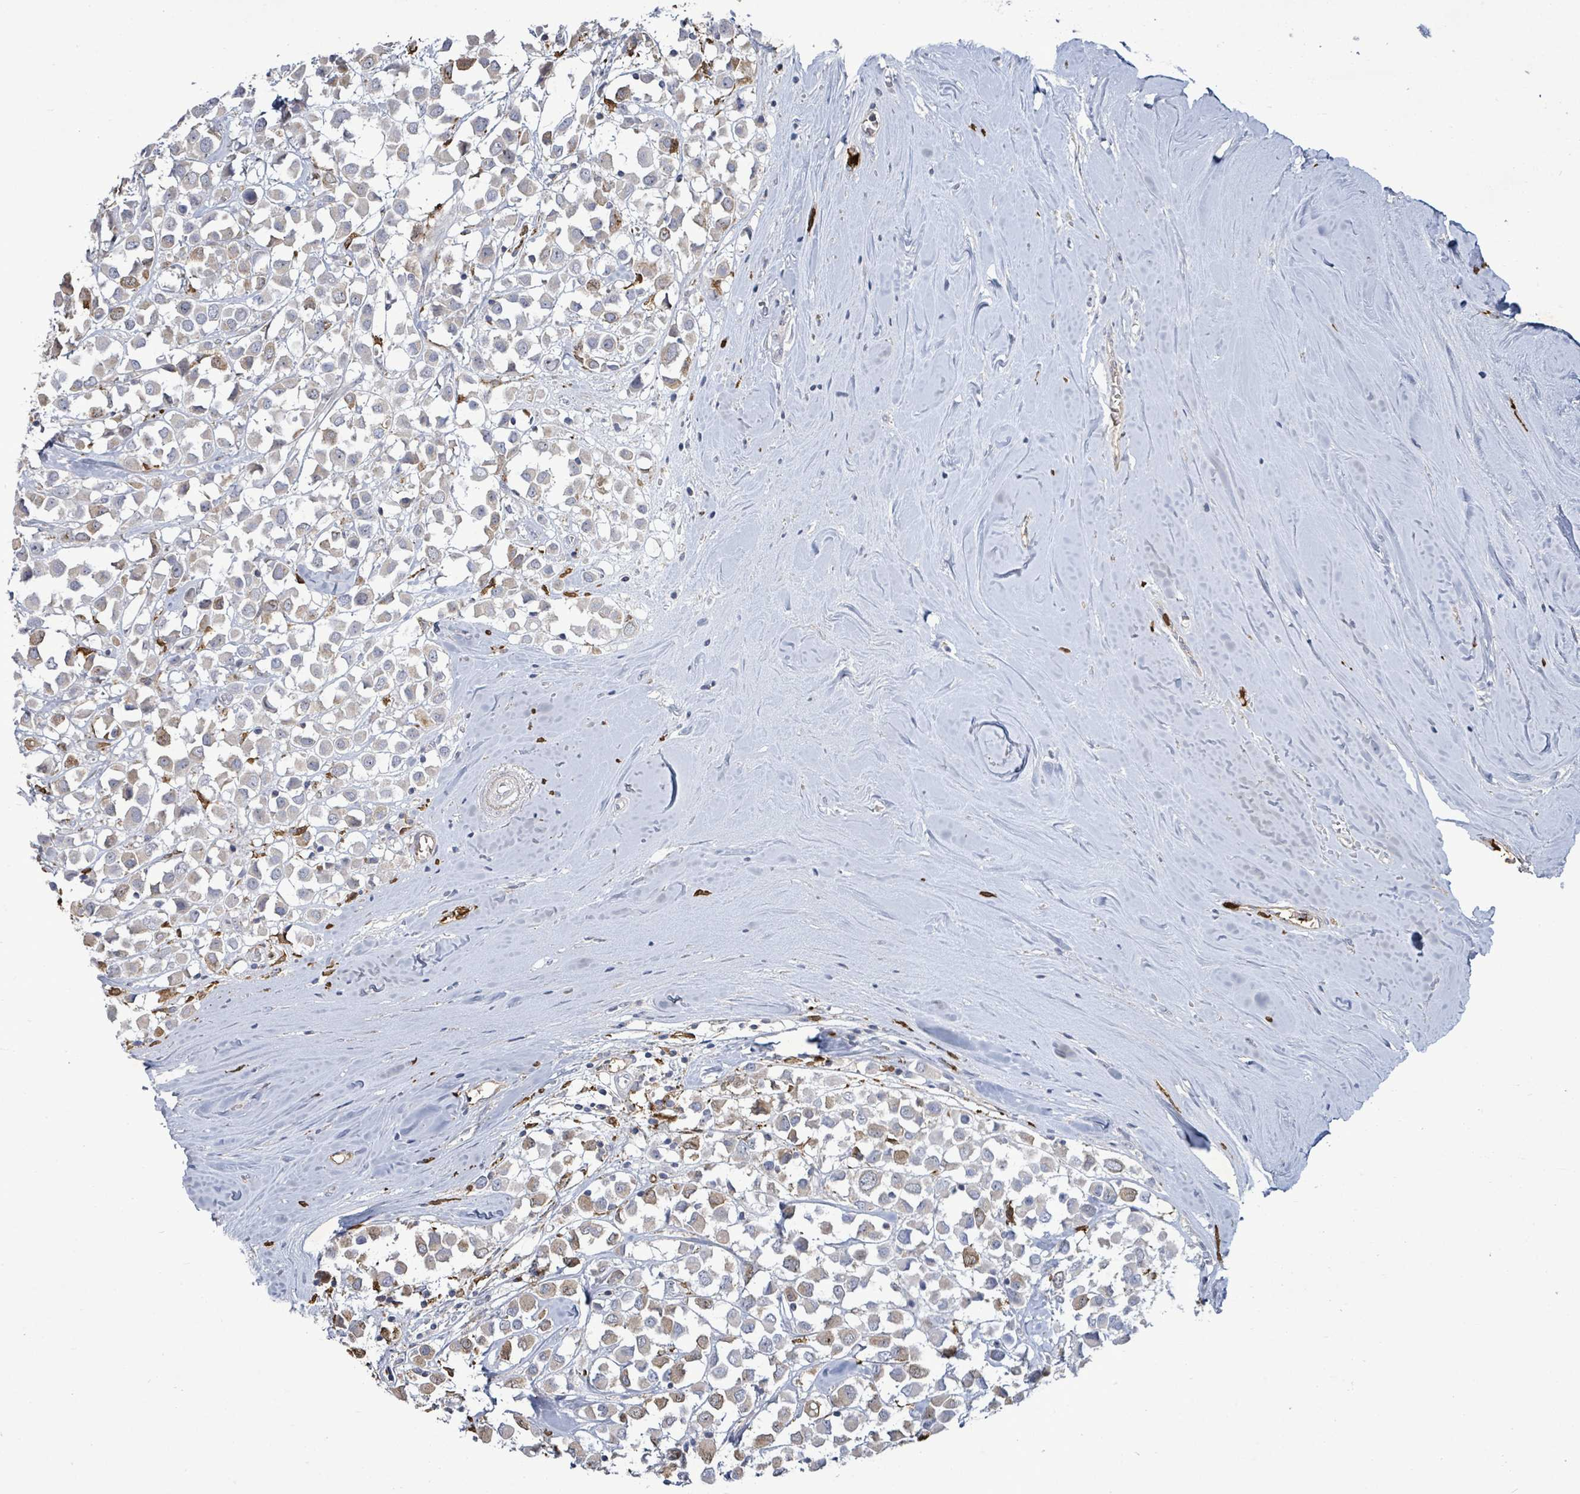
{"staining": {"intensity": "moderate", "quantity": "<25%", "location": "cytoplasmic/membranous"}, "tissue": "breast cancer", "cell_type": "Tumor cells", "image_type": "cancer", "snomed": [{"axis": "morphology", "description": "Duct carcinoma"}, {"axis": "topography", "description": "Breast"}], "caption": "Immunohistochemistry (IHC) (DAB (3,3'-diaminobenzidine)) staining of breast cancer demonstrates moderate cytoplasmic/membranous protein expression in about <25% of tumor cells.", "gene": "FAM210A", "patient": {"sex": "female", "age": 61}}